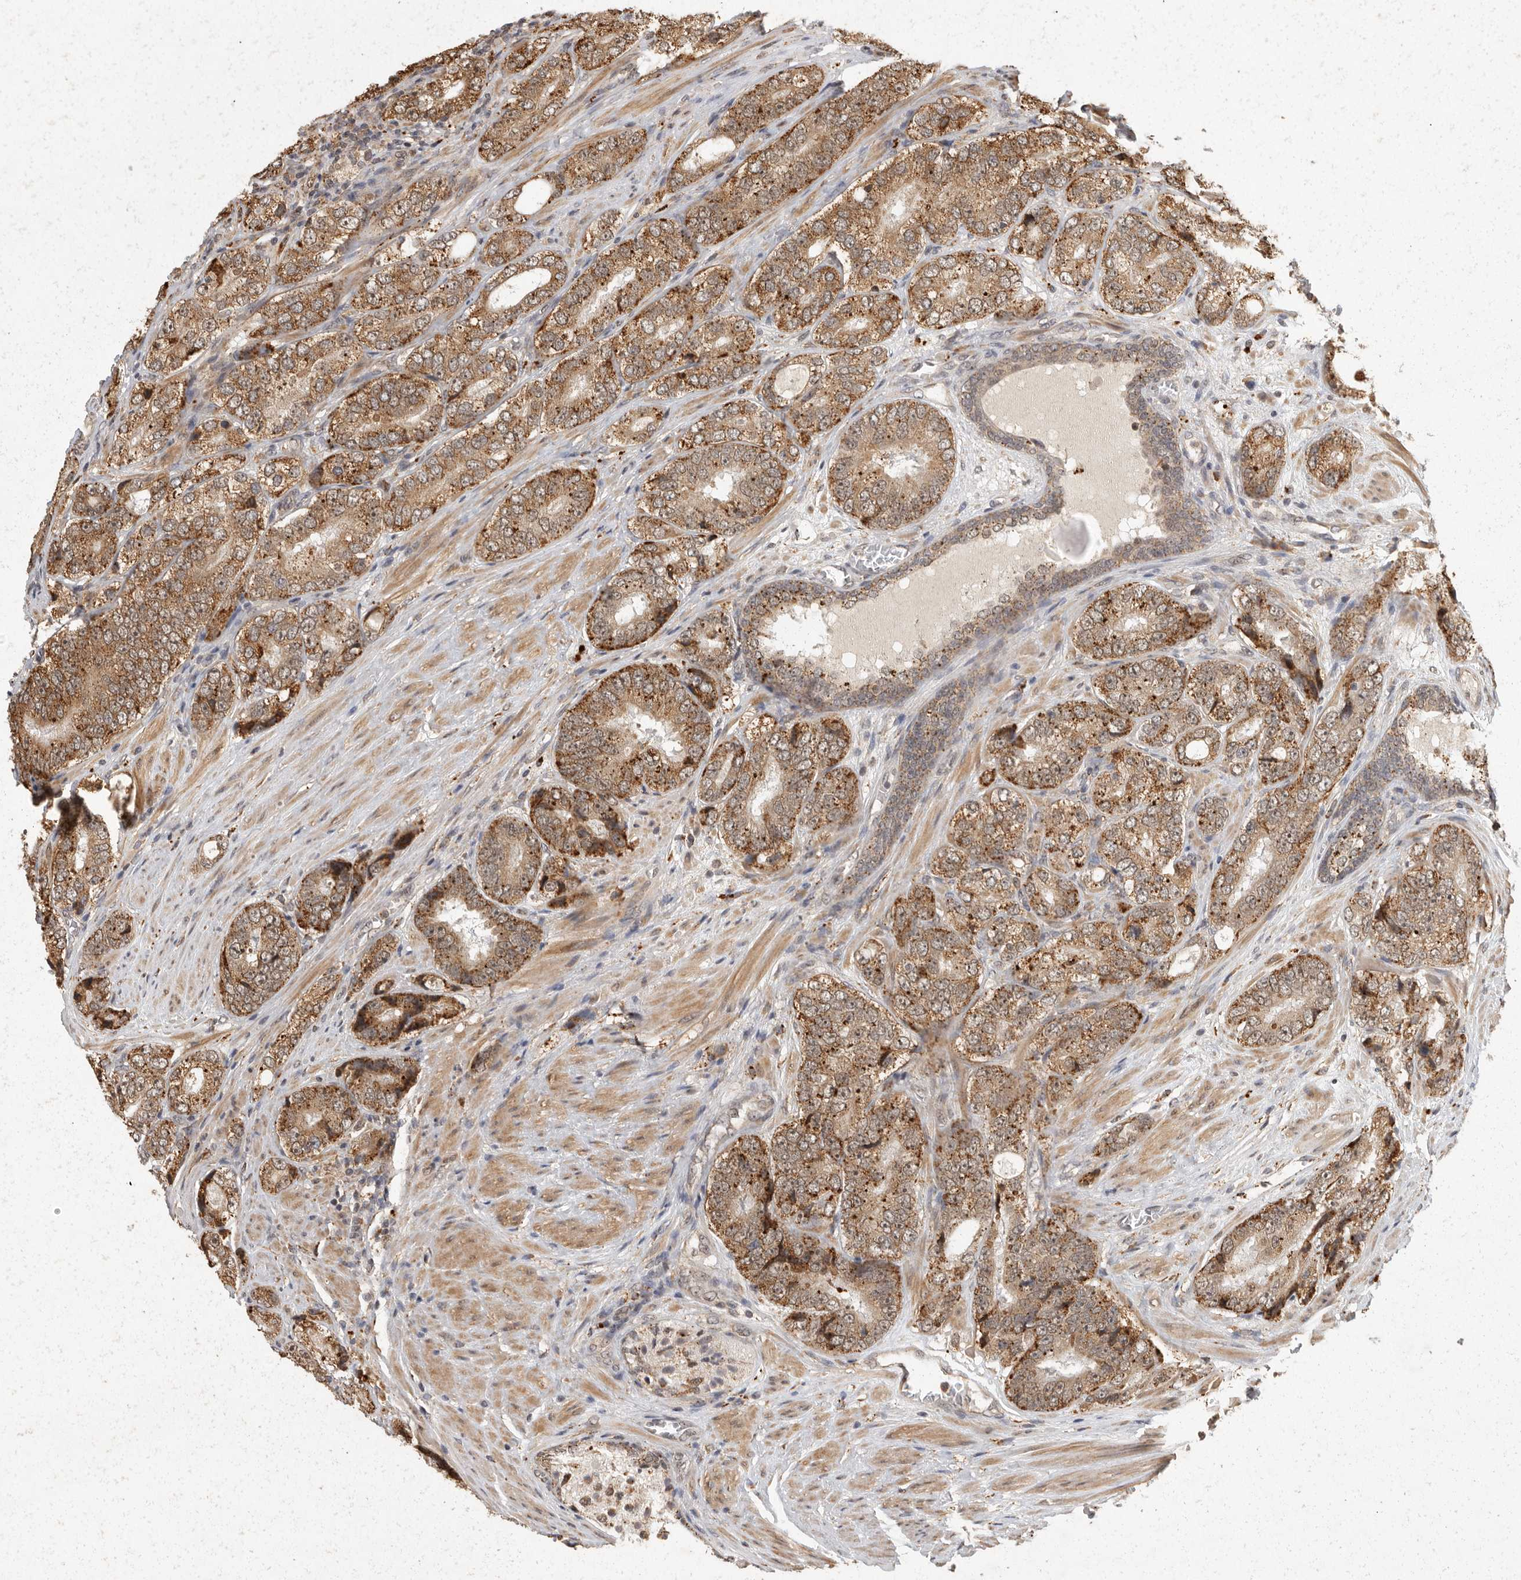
{"staining": {"intensity": "strong", "quantity": "25%-75%", "location": "cytoplasmic/membranous,nuclear"}, "tissue": "prostate cancer", "cell_type": "Tumor cells", "image_type": "cancer", "snomed": [{"axis": "morphology", "description": "Adenocarcinoma, High grade"}, {"axis": "topography", "description": "Prostate"}], "caption": "Prostate cancer (adenocarcinoma (high-grade)) stained with a protein marker exhibits strong staining in tumor cells.", "gene": "ZNF83", "patient": {"sex": "male", "age": 56}}